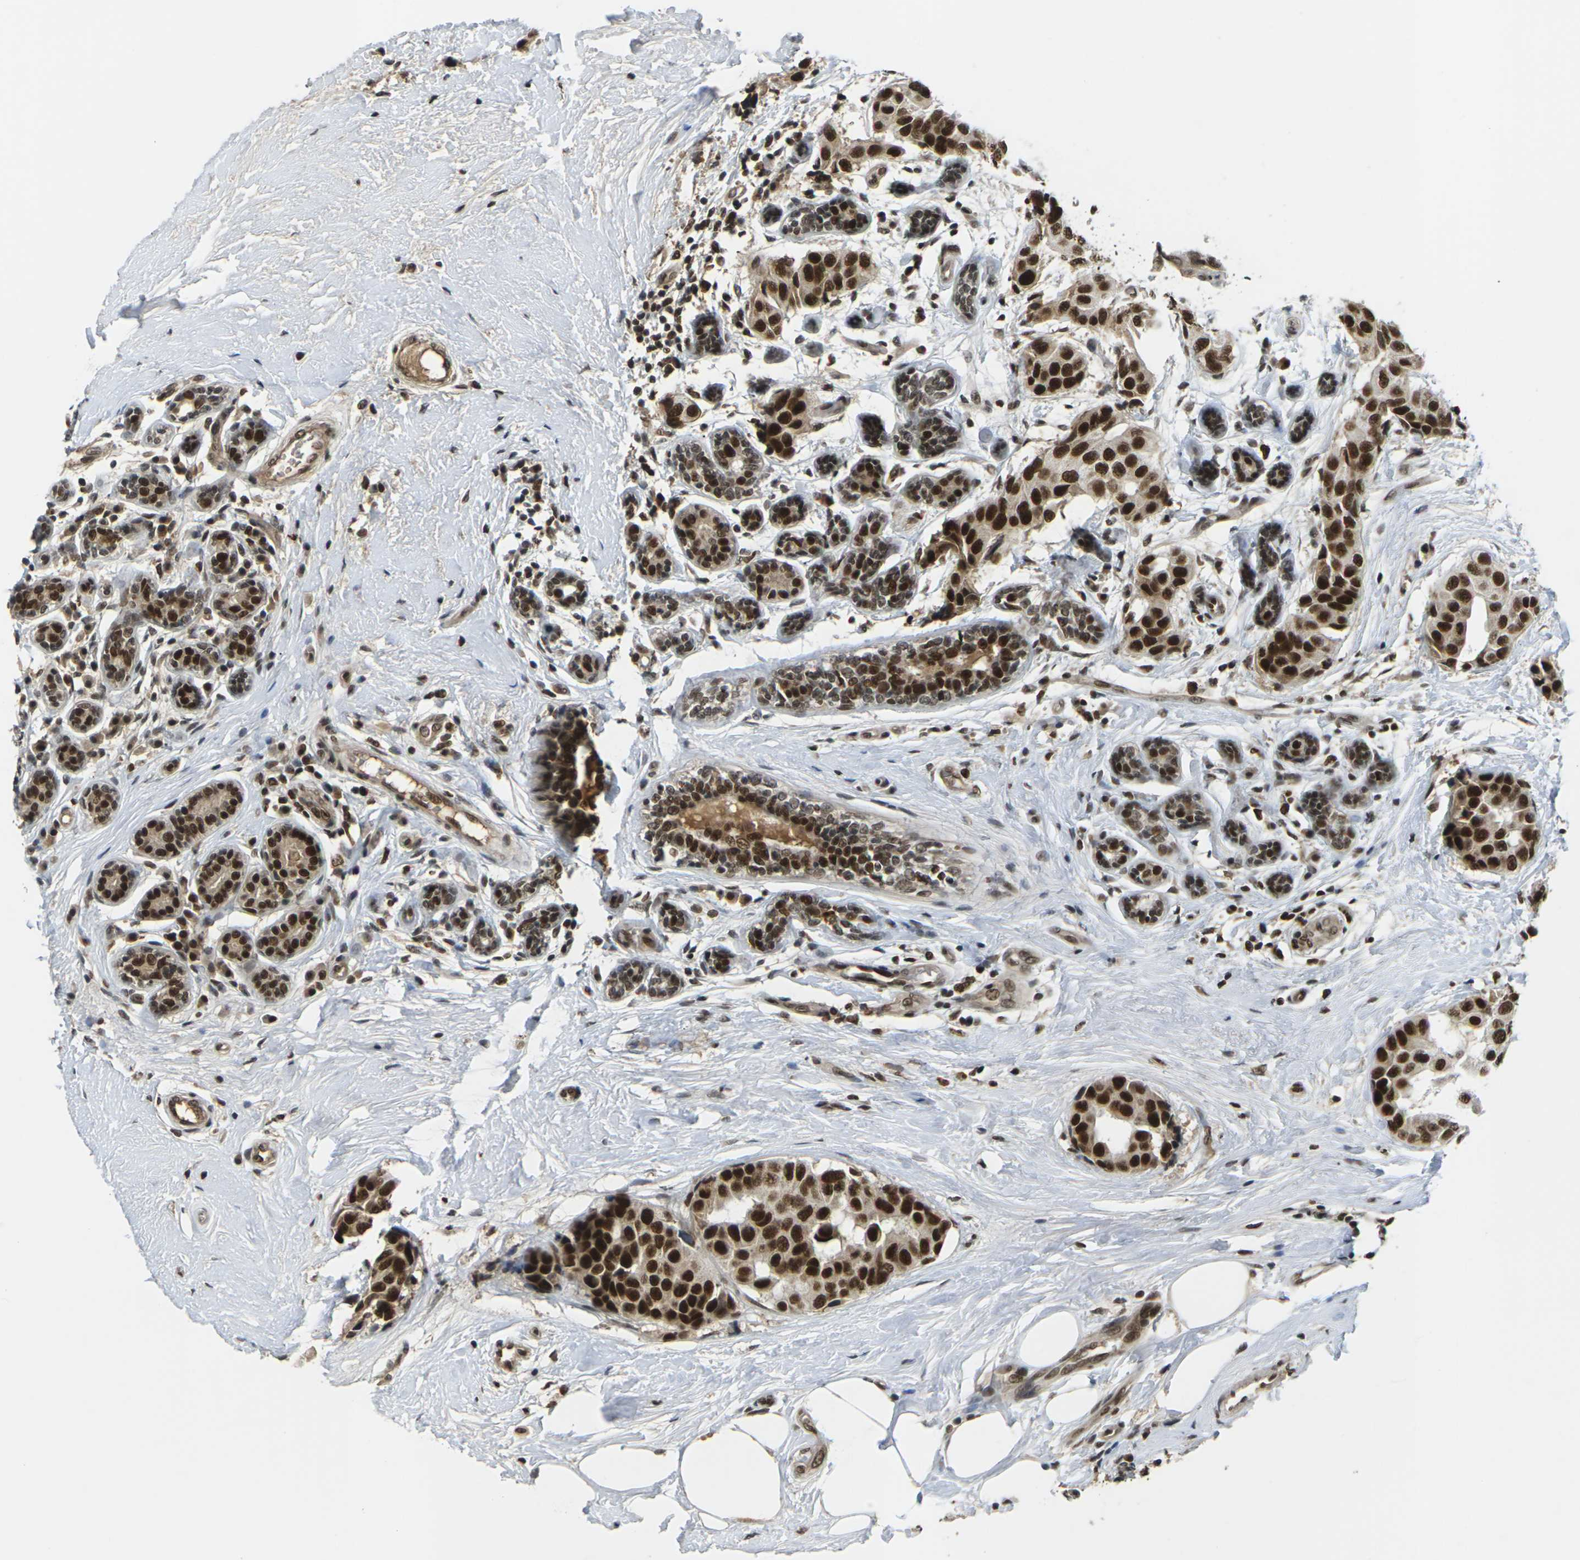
{"staining": {"intensity": "strong", "quantity": ">75%", "location": "cytoplasmic/membranous,nuclear"}, "tissue": "breast cancer", "cell_type": "Tumor cells", "image_type": "cancer", "snomed": [{"axis": "morphology", "description": "Normal tissue, NOS"}, {"axis": "morphology", "description": "Duct carcinoma"}, {"axis": "topography", "description": "Breast"}], "caption": "A brown stain highlights strong cytoplasmic/membranous and nuclear expression of a protein in human breast cancer (intraductal carcinoma) tumor cells.", "gene": "NELFA", "patient": {"sex": "female", "age": 39}}